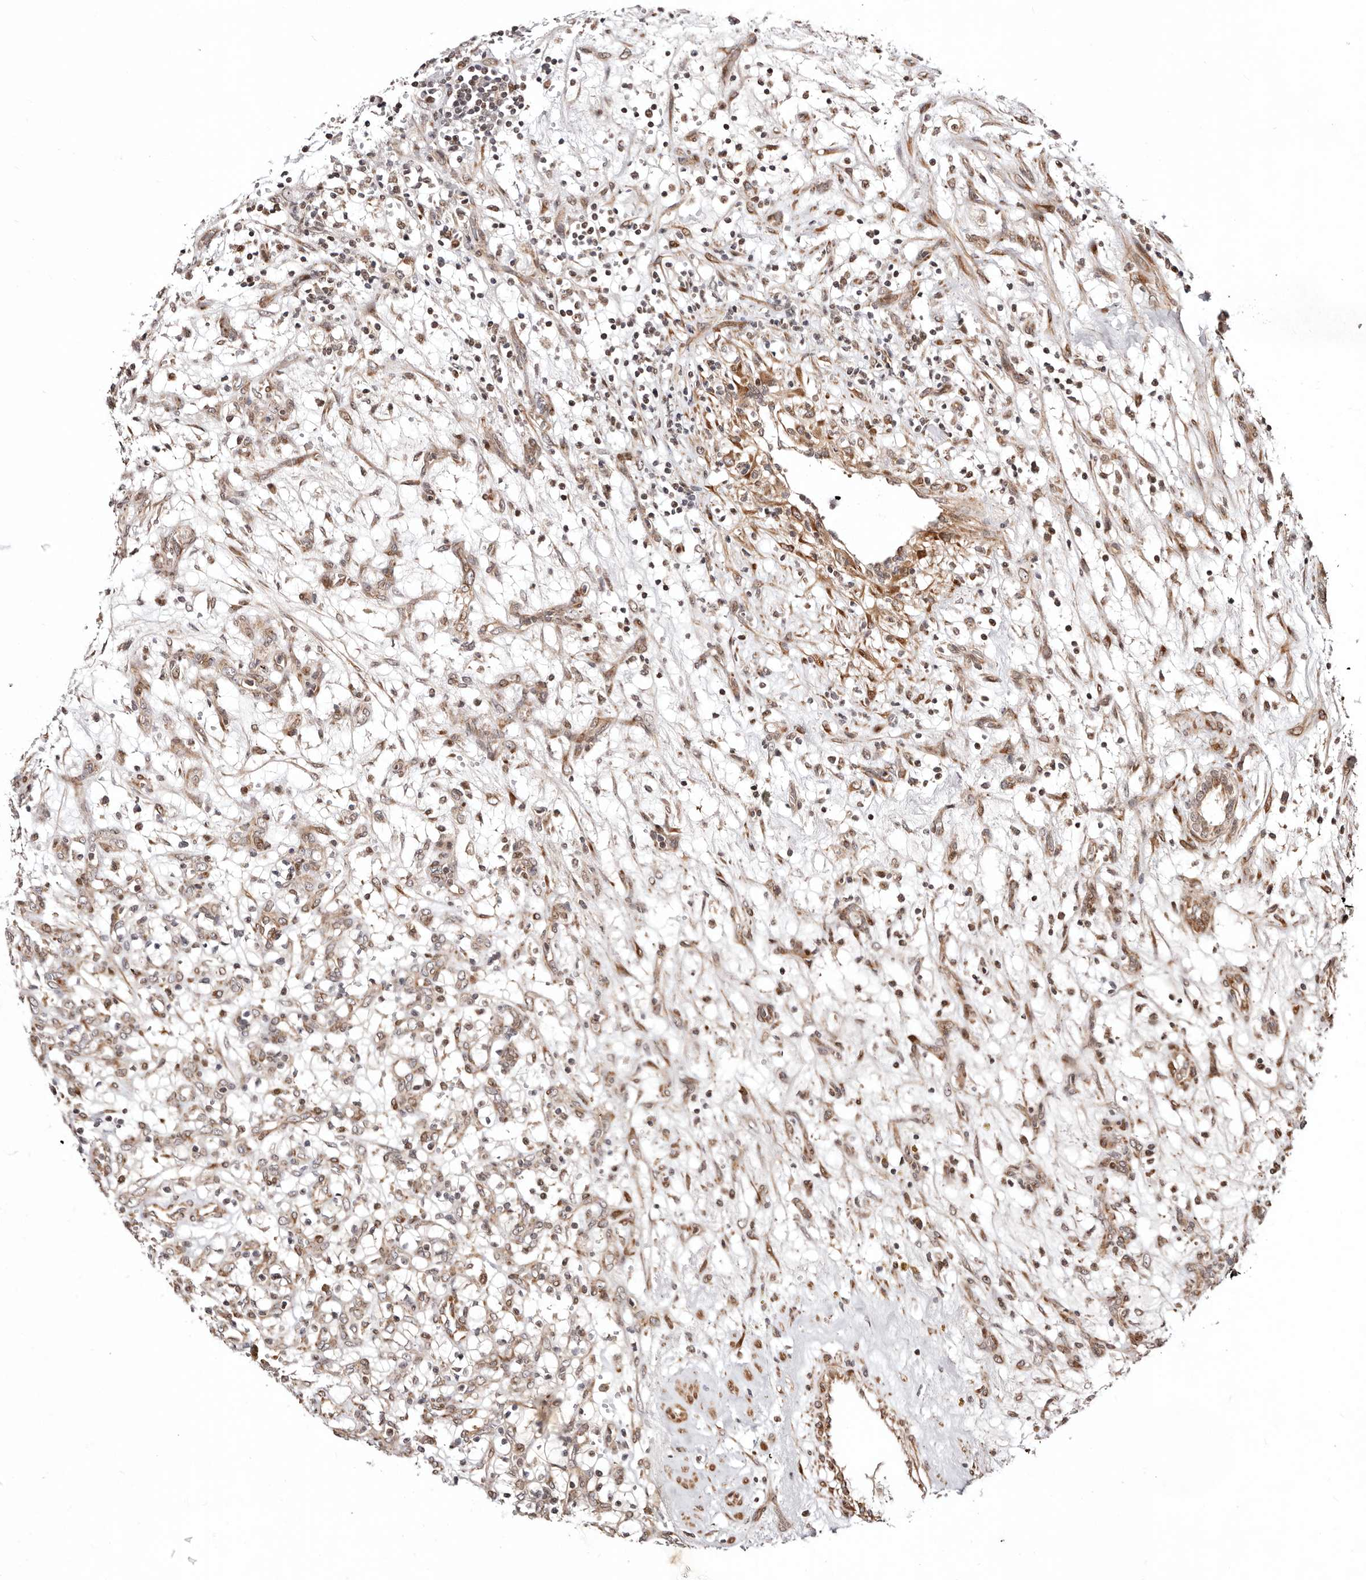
{"staining": {"intensity": "weak", "quantity": "25%-75%", "location": "cytoplasmic/membranous,nuclear"}, "tissue": "renal cancer", "cell_type": "Tumor cells", "image_type": "cancer", "snomed": [{"axis": "morphology", "description": "Adenocarcinoma, NOS"}, {"axis": "topography", "description": "Kidney"}], "caption": "Tumor cells display low levels of weak cytoplasmic/membranous and nuclear staining in about 25%-75% of cells in renal adenocarcinoma. The staining was performed using DAB (3,3'-diaminobenzidine), with brown indicating positive protein expression. Nuclei are stained blue with hematoxylin.", "gene": "HIVEP3", "patient": {"sex": "female", "age": 57}}